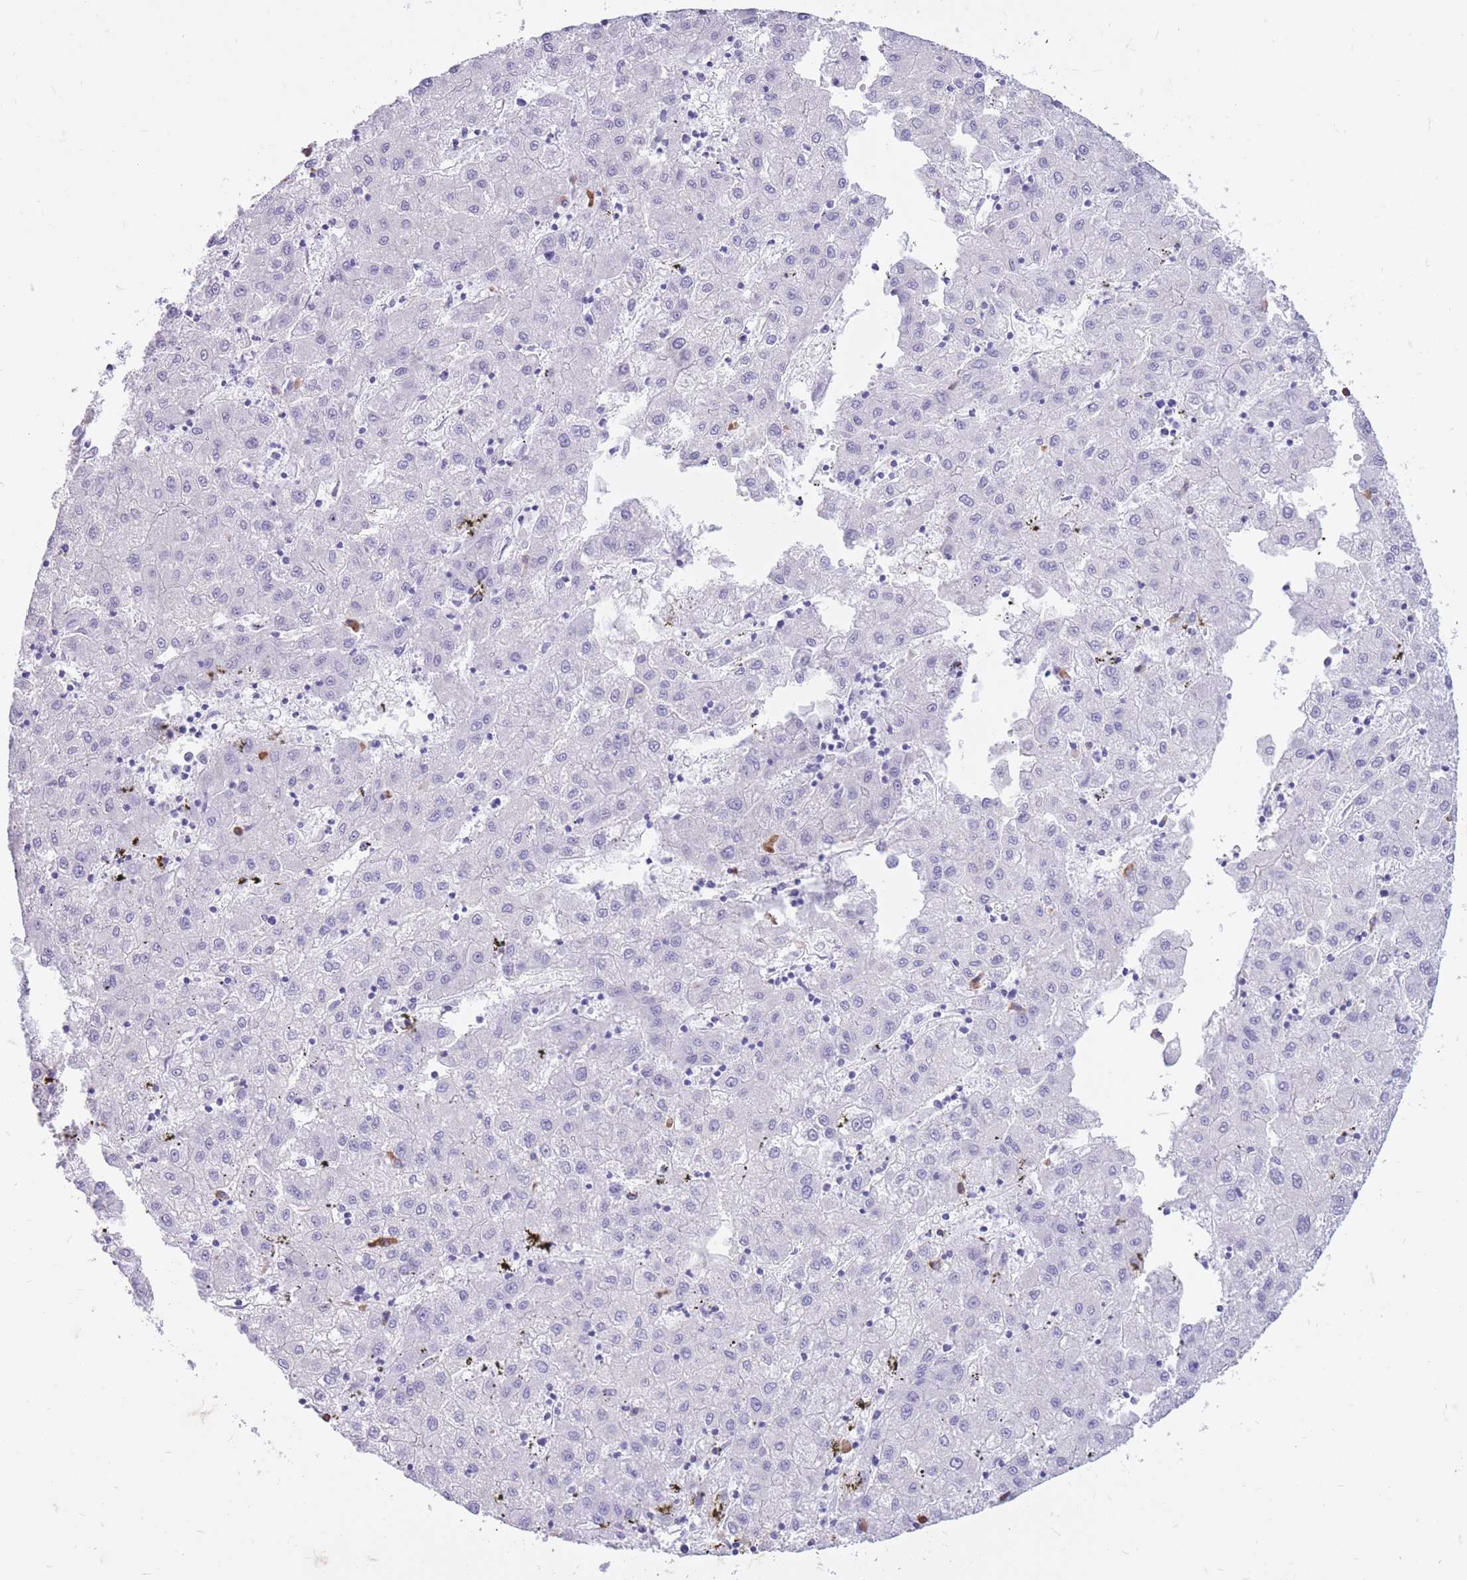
{"staining": {"intensity": "negative", "quantity": "none", "location": "none"}, "tissue": "liver cancer", "cell_type": "Tumor cells", "image_type": "cancer", "snomed": [{"axis": "morphology", "description": "Carcinoma, Hepatocellular, NOS"}, {"axis": "topography", "description": "Liver"}], "caption": "IHC of hepatocellular carcinoma (liver) shows no staining in tumor cells.", "gene": "ZFP37", "patient": {"sex": "male", "age": 72}}